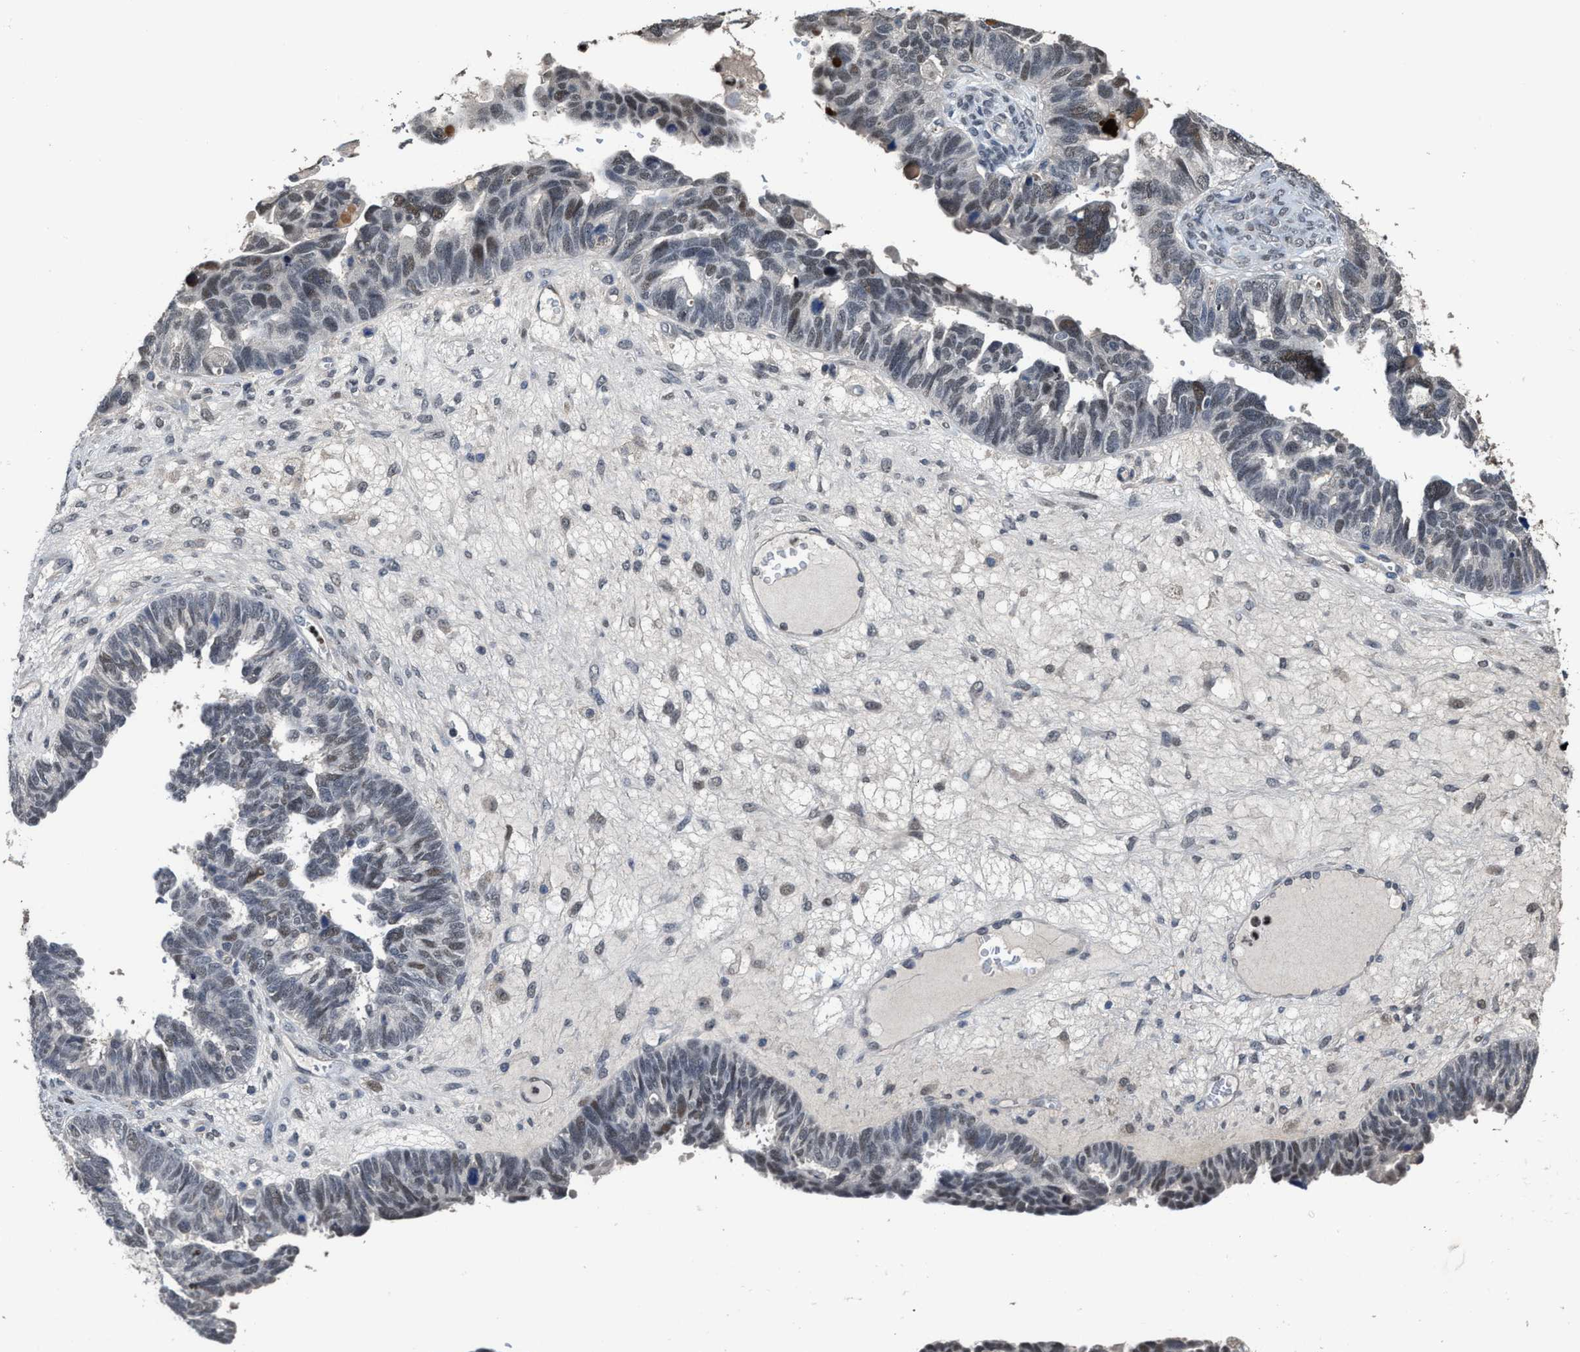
{"staining": {"intensity": "weak", "quantity": "25%-75%", "location": "nuclear"}, "tissue": "ovarian cancer", "cell_type": "Tumor cells", "image_type": "cancer", "snomed": [{"axis": "morphology", "description": "Cystadenocarcinoma, serous, NOS"}, {"axis": "topography", "description": "Ovary"}], "caption": "Ovarian cancer (serous cystadenocarcinoma) stained with immunohistochemistry displays weak nuclear expression in about 25%-75% of tumor cells.", "gene": "ZNF20", "patient": {"sex": "female", "age": 79}}